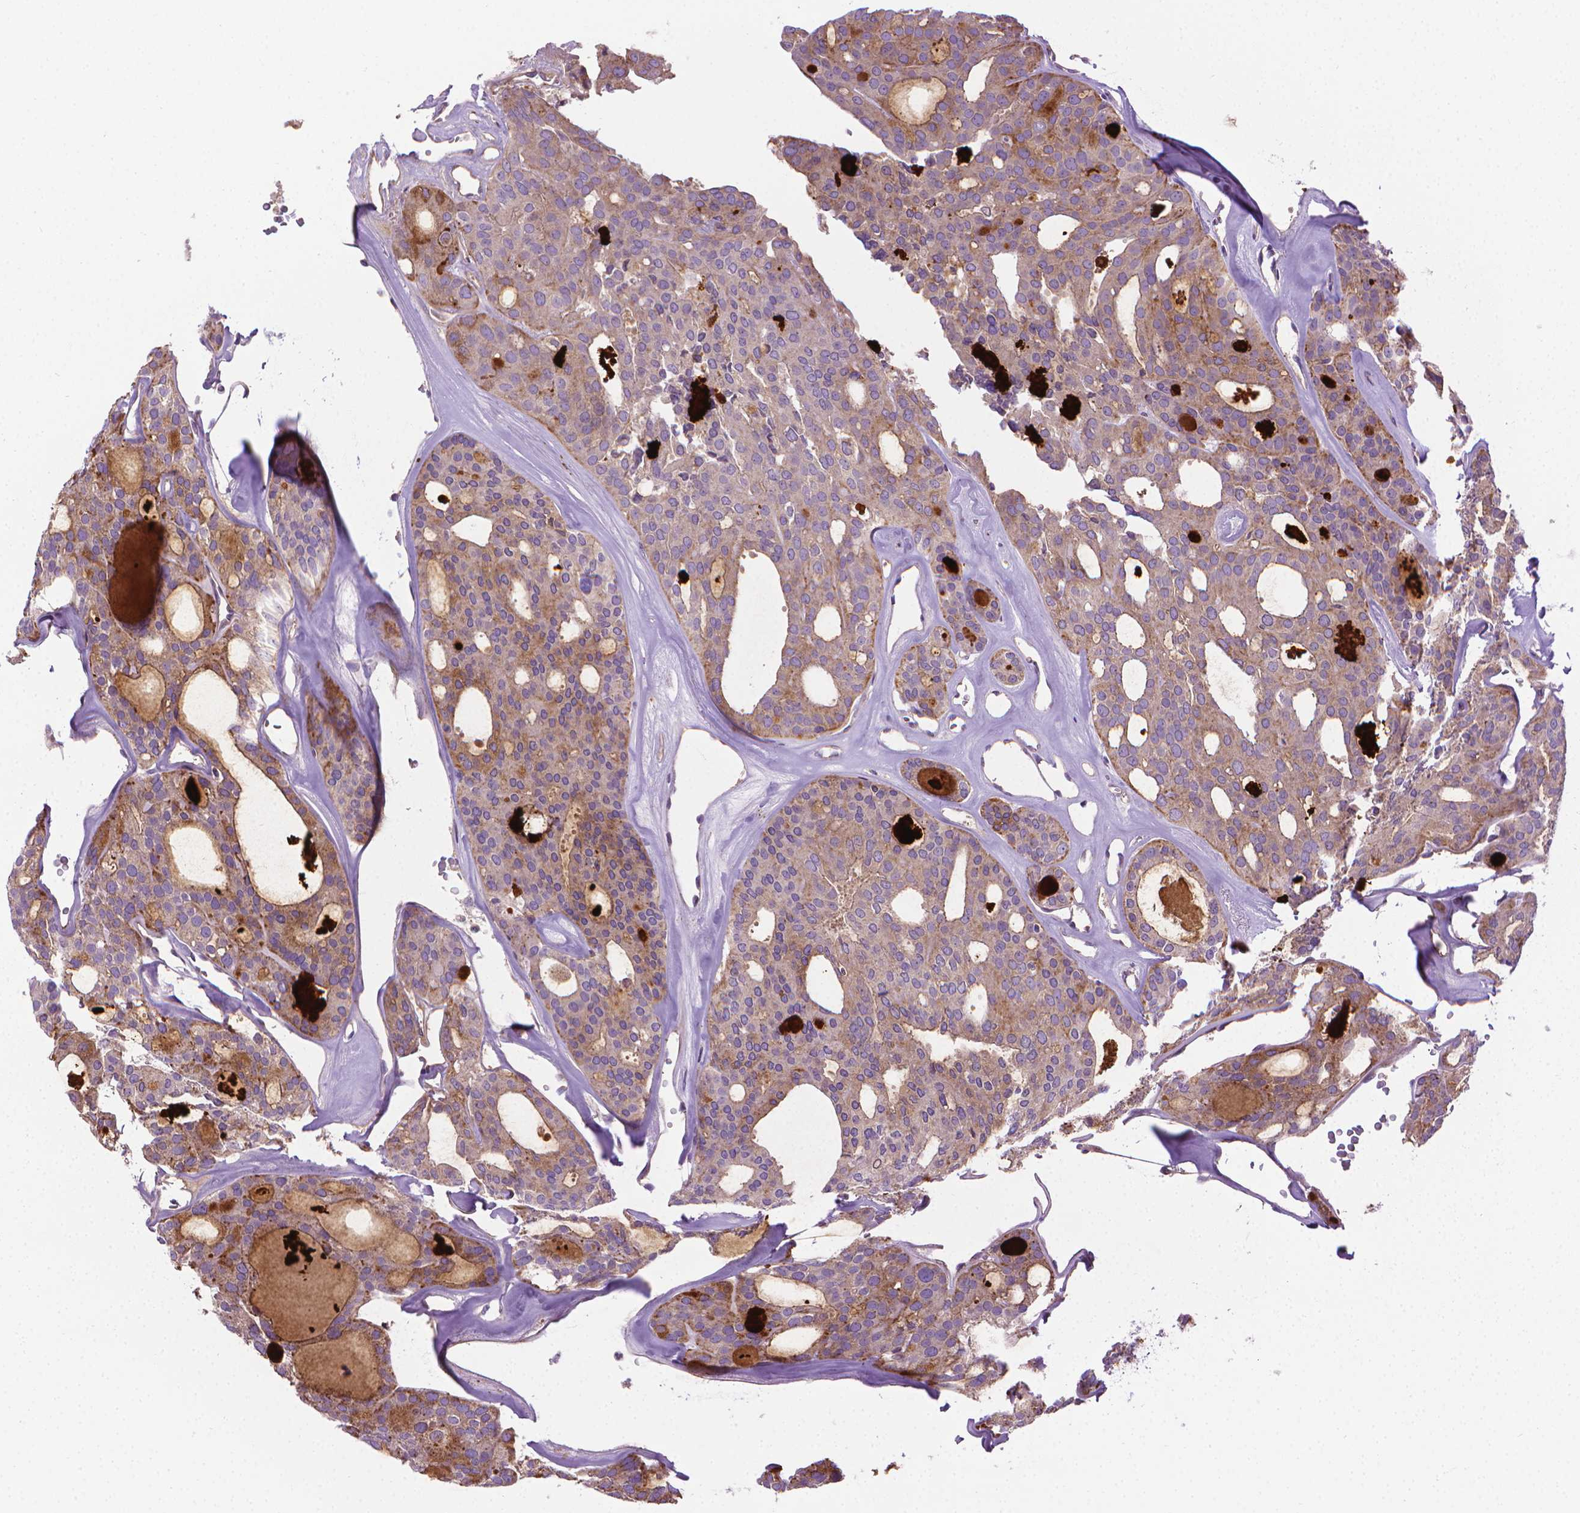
{"staining": {"intensity": "weak", "quantity": ">75%", "location": "cytoplasmic/membranous"}, "tissue": "thyroid cancer", "cell_type": "Tumor cells", "image_type": "cancer", "snomed": [{"axis": "morphology", "description": "Follicular adenoma carcinoma, NOS"}, {"axis": "topography", "description": "Thyroid gland"}], "caption": "An immunohistochemistry micrograph of neoplastic tissue is shown. Protein staining in brown labels weak cytoplasmic/membranous positivity in thyroid follicular adenoma carcinoma within tumor cells. (brown staining indicates protein expression, while blue staining denotes nuclei).", "gene": "SLC51B", "patient": {"sex": "male", "age": 75}}